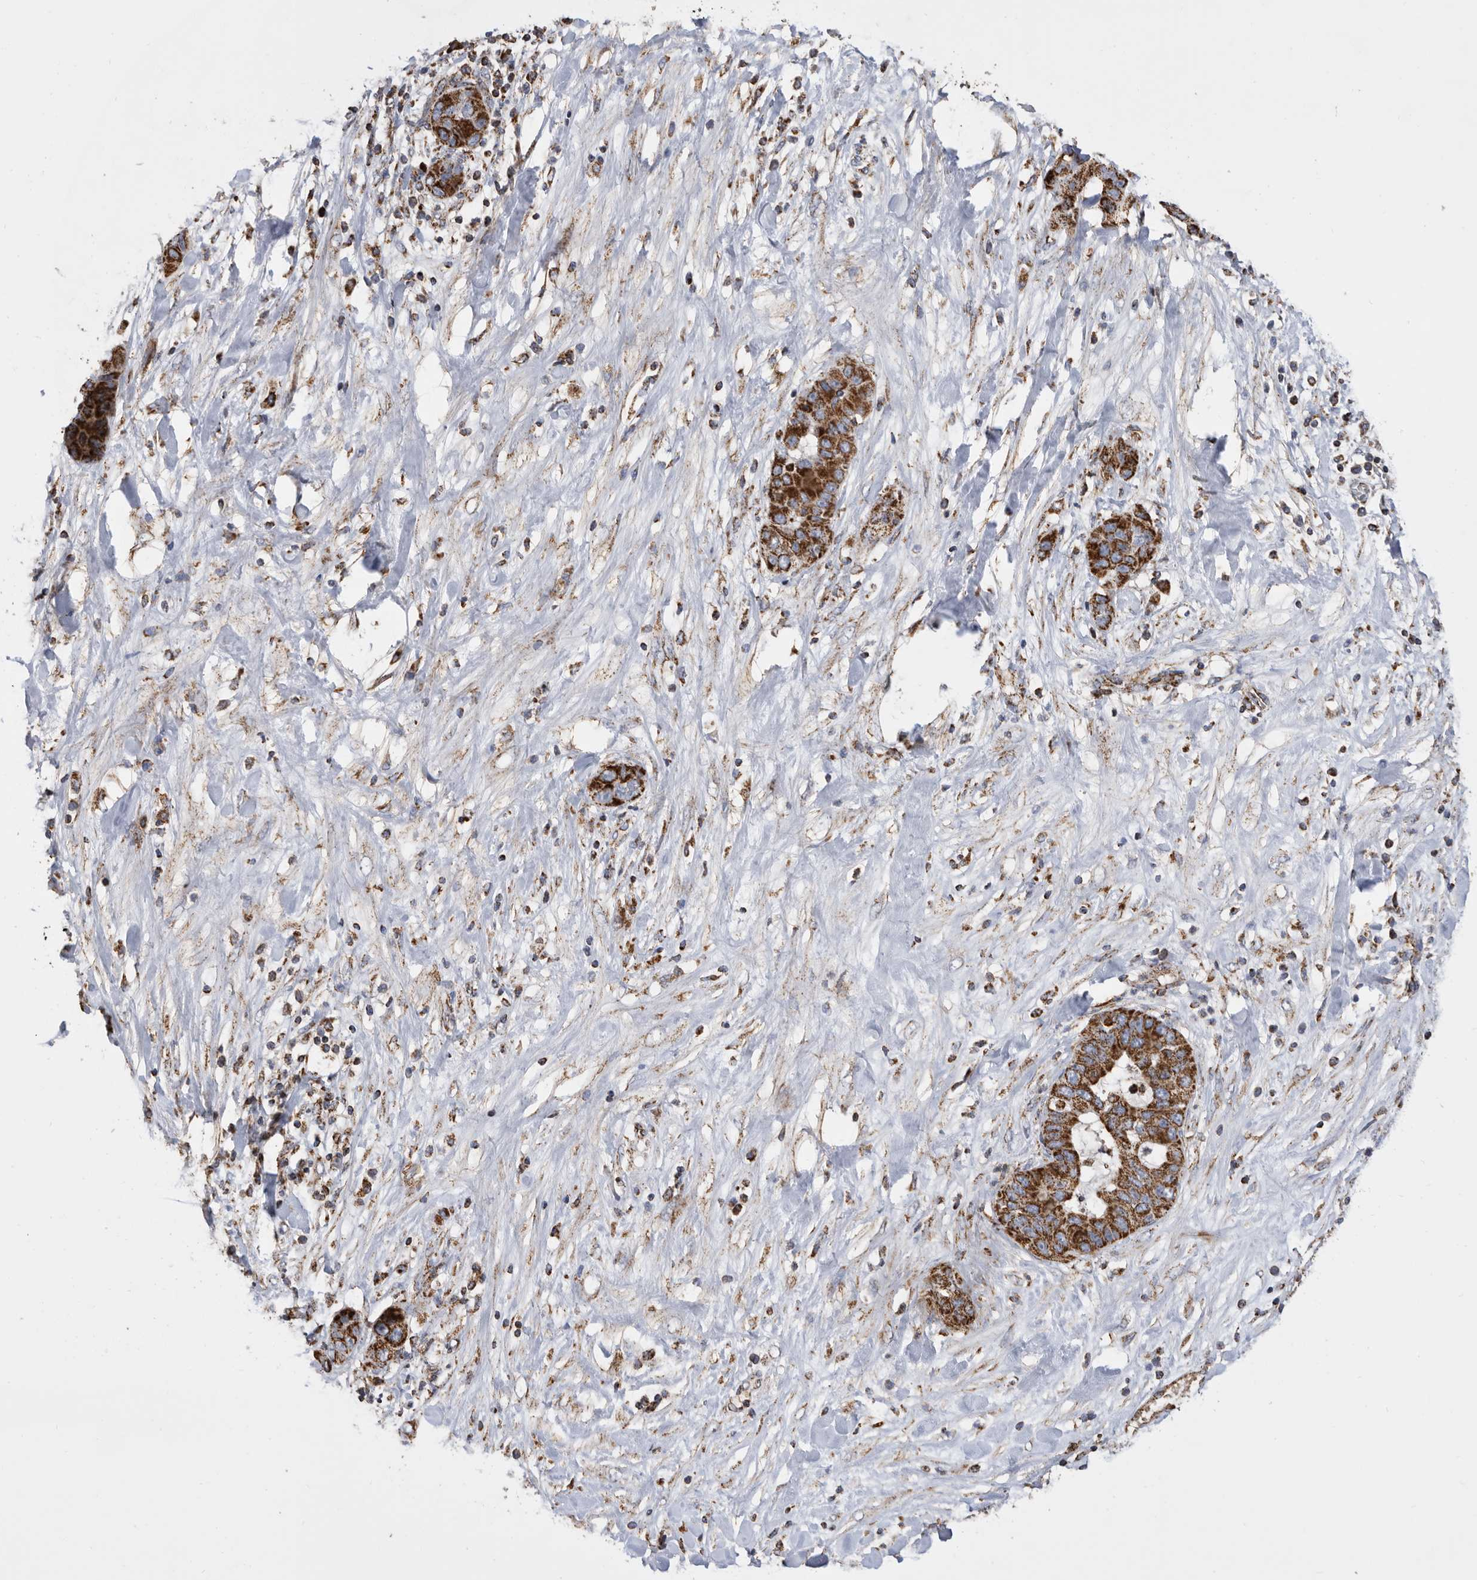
{"staining": {"intensity": "strong", "quantity": ">75%", "location": "cytoplasmic/membranous"}, "tissue": "liver cancer", "cell_type": "Tumor cells", "image_type": "cancer", "snomed": [{"axis": "morphology", "description": "Cholangiocarcinoma"}, {"axis": "topography", "description": "Liver"}], "caption": "Strong cytoplasmic/membranous protein positivity is appreciated in approximately >75% of tumor cells in liver cancer.", "gene": "WFDC1", "patient": {"sex": "female", "age": 52}}